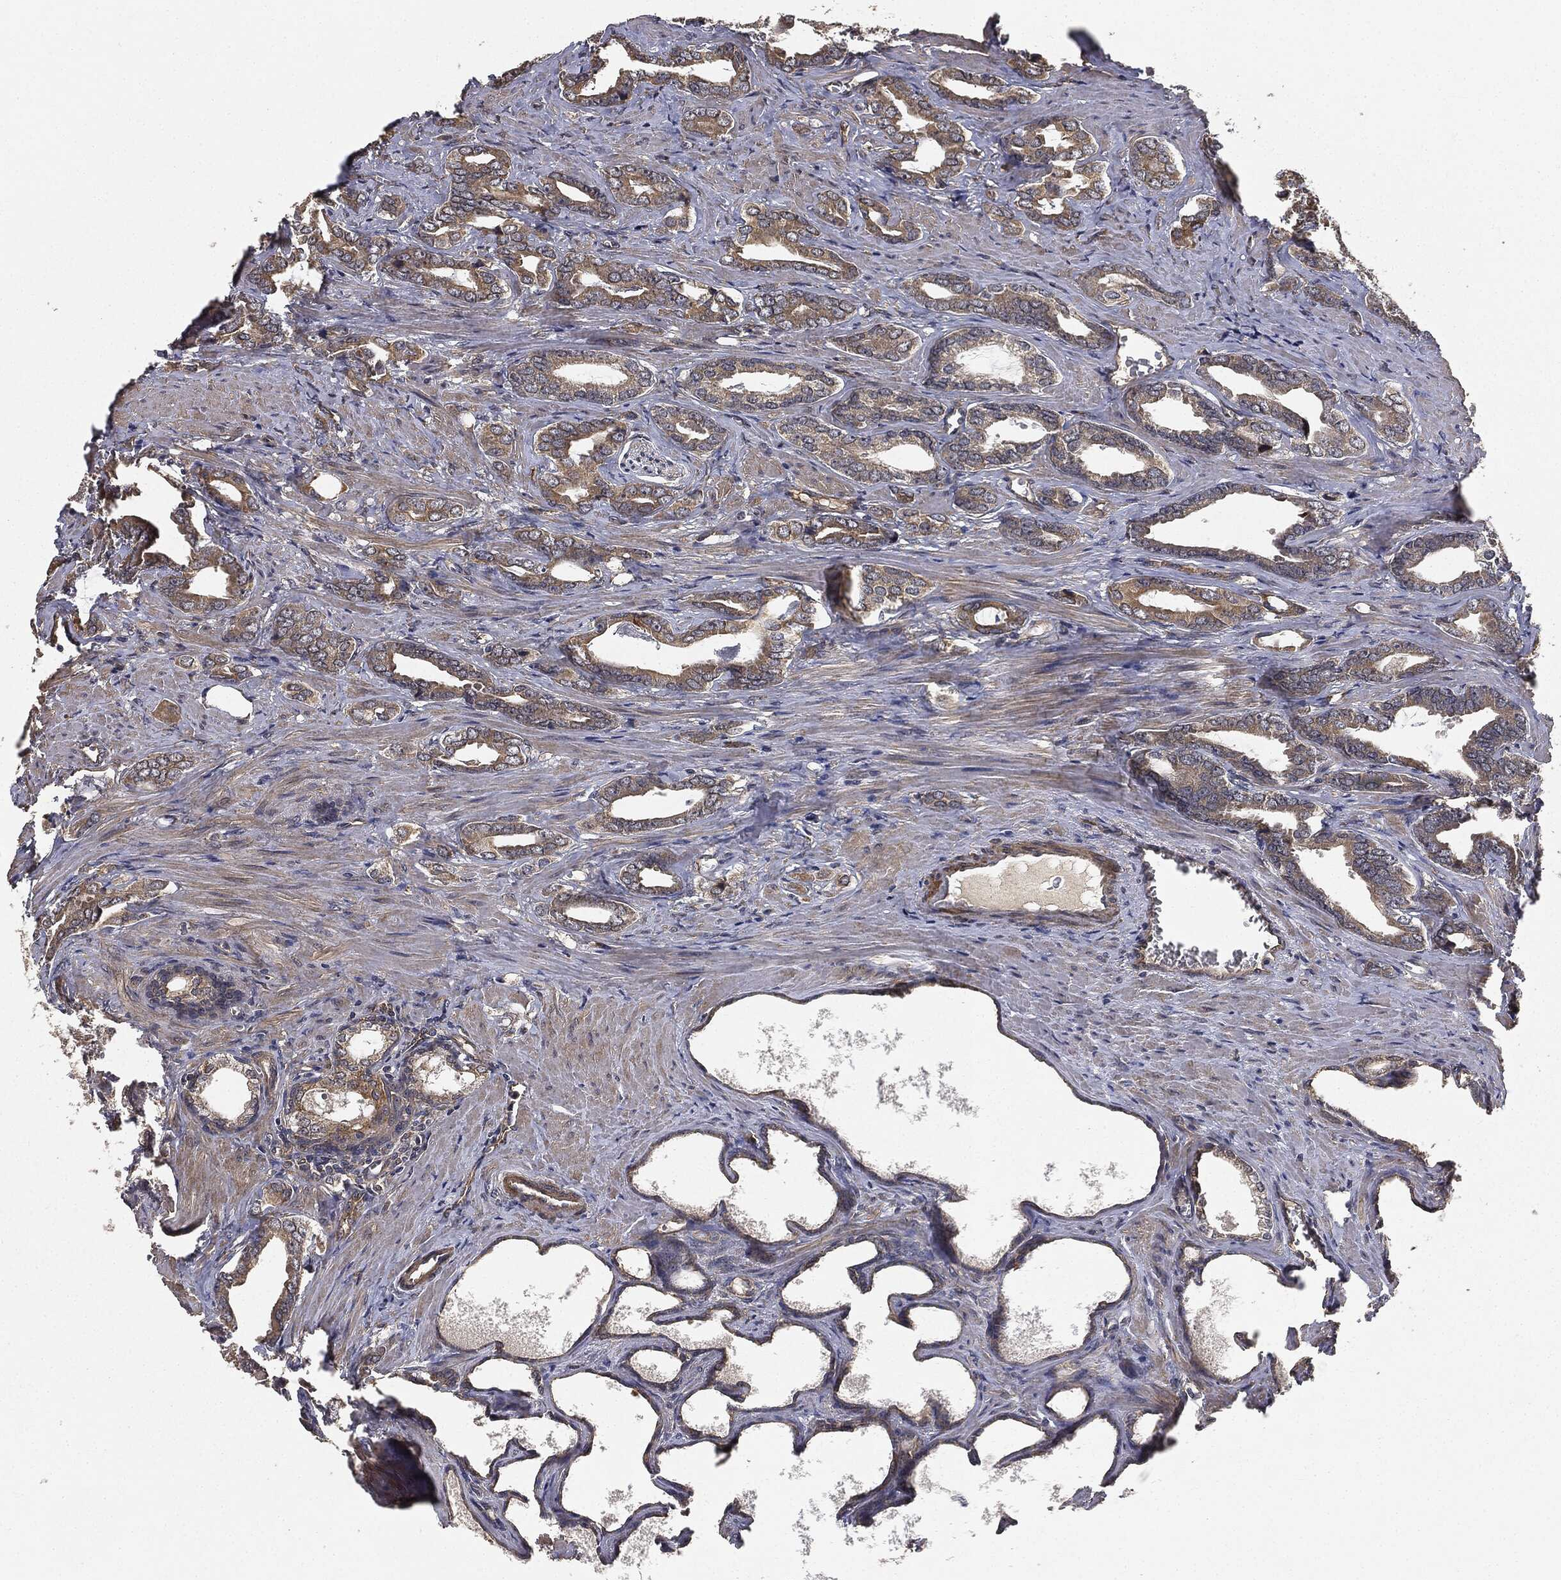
{"staining": {"intensity": "weak", "quantity": ">75%", "location": "cytoplasmic/membranous"}, "tissue": "prostate cancer", "cell_type": "Tumor cells", "image_type": "cancer", "snomed": [{"axis": "morphology", "description": "Adenocarcinoma, NOS"}, {"axis": "topography", "description": "Prostate"}], "caption": "Brown immunohistochemical staining in adenocarcinoma (prostate) exhibits weak cytoplasmic/membranous positivity in approximately >75% of tumor cells. The protein is stained brown, and the nuclei are stained in blue (DAB IHC with brightfield microscopy, high magnification).", "gene": "MIER2", "patient": {"sex": "male", "age": 66}}